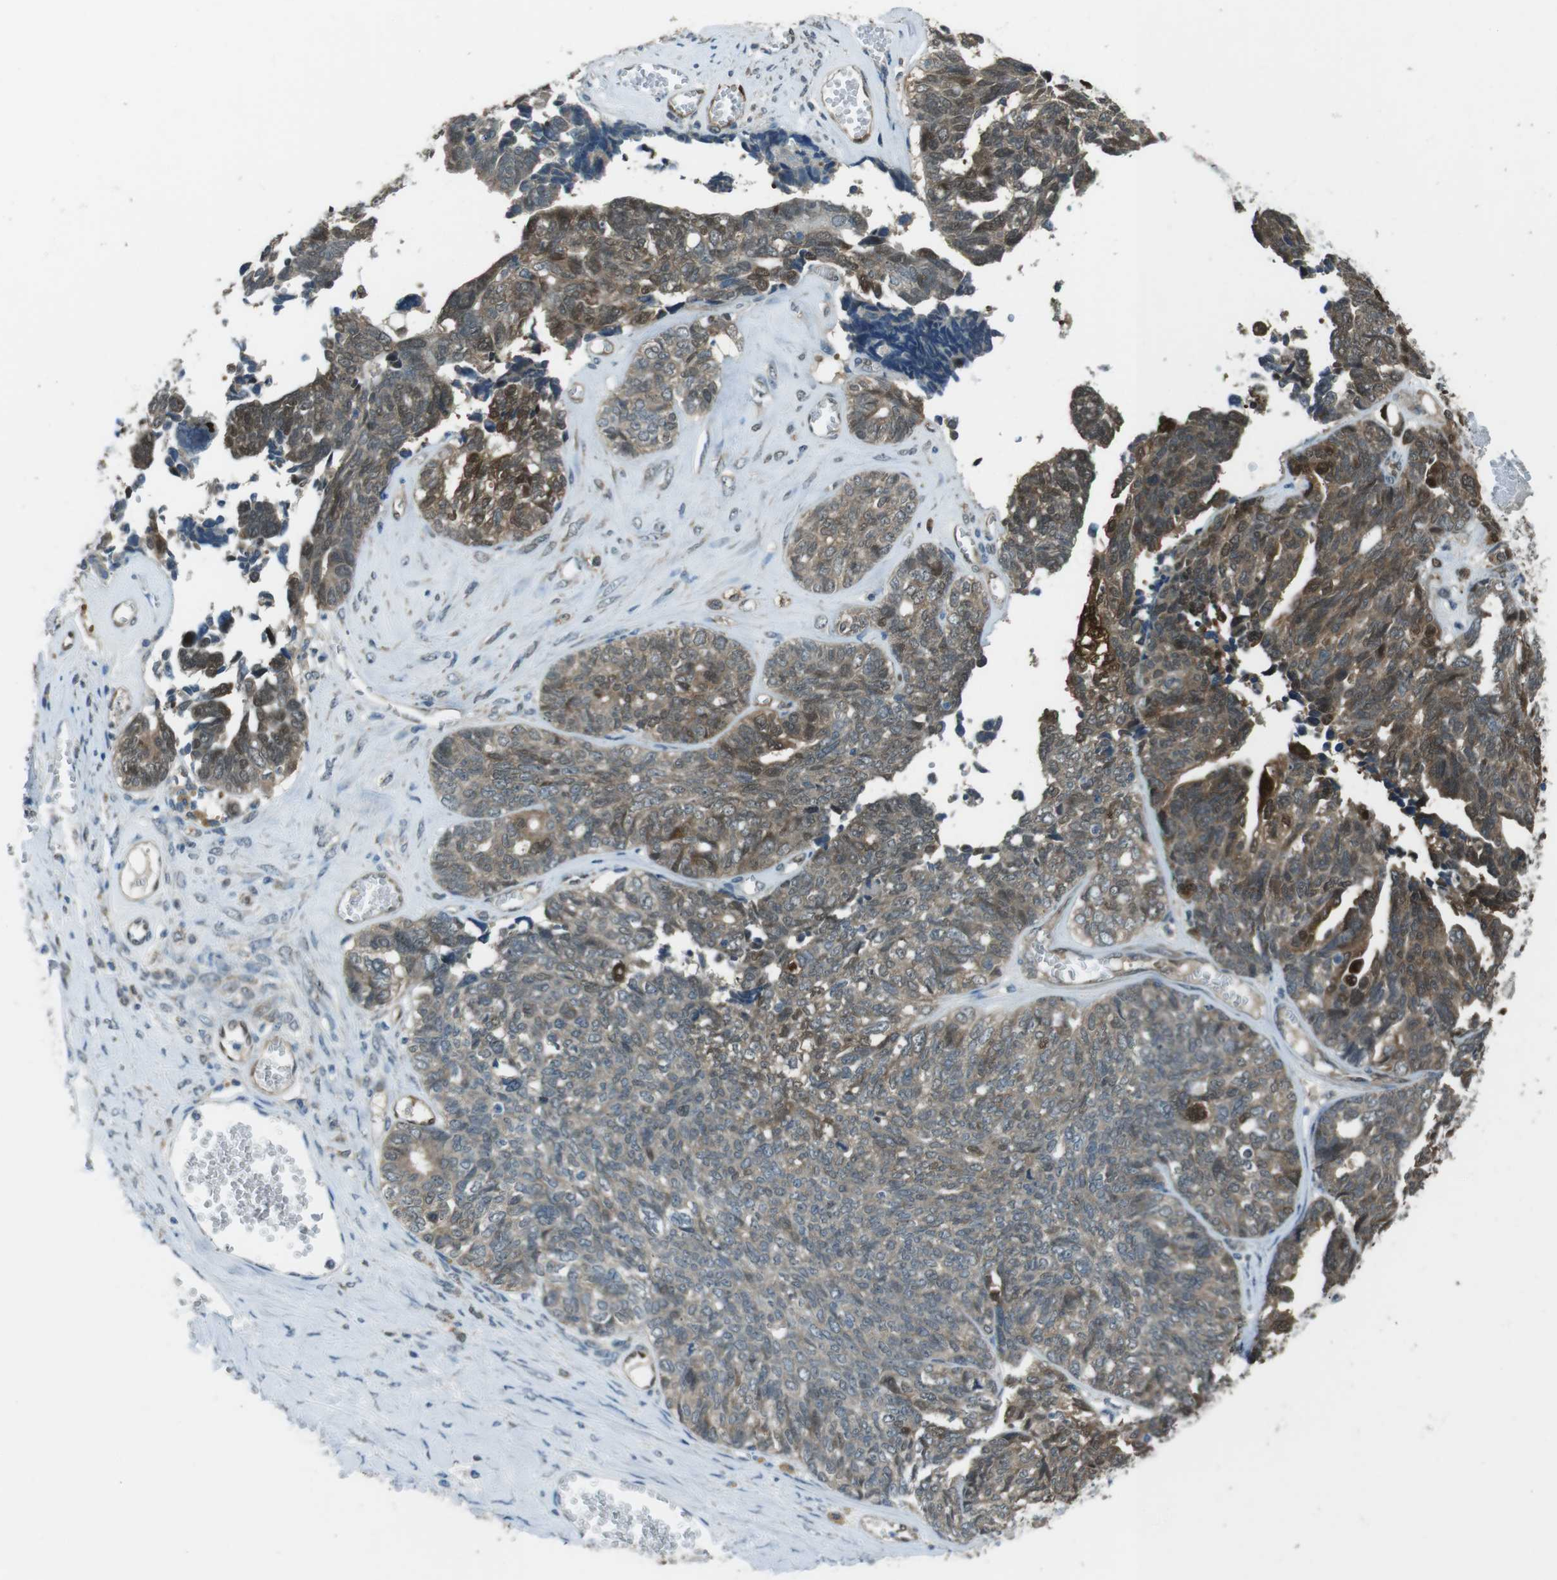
{"staining": {"intensity": "moderate", "quantity": "25%-75%", "location": "cytoplasmic/membranous"}, "tissue": "ovarian cancer", "cell_type": "Tumor cells", "image_type": "cancer", "snomed": [{"axis": "morphology", "description": "Cystadenocarcinoma, serous, NOS"}, {"axis": "topography", "description": "Ovary"}], "caption": "IHC histopathology image of neoplastic tissue: human serous cystadenocarcinoma (ovarian) stained using IHC demonstrates medium levels of moderate protein expression localized specifically in the cytoplasmic/membranous of tumor cells, appearing as a cytoplasmic/membranous brown color.", "gene": "MFAP3", "patient": {"sex": "female", "age": 79}}